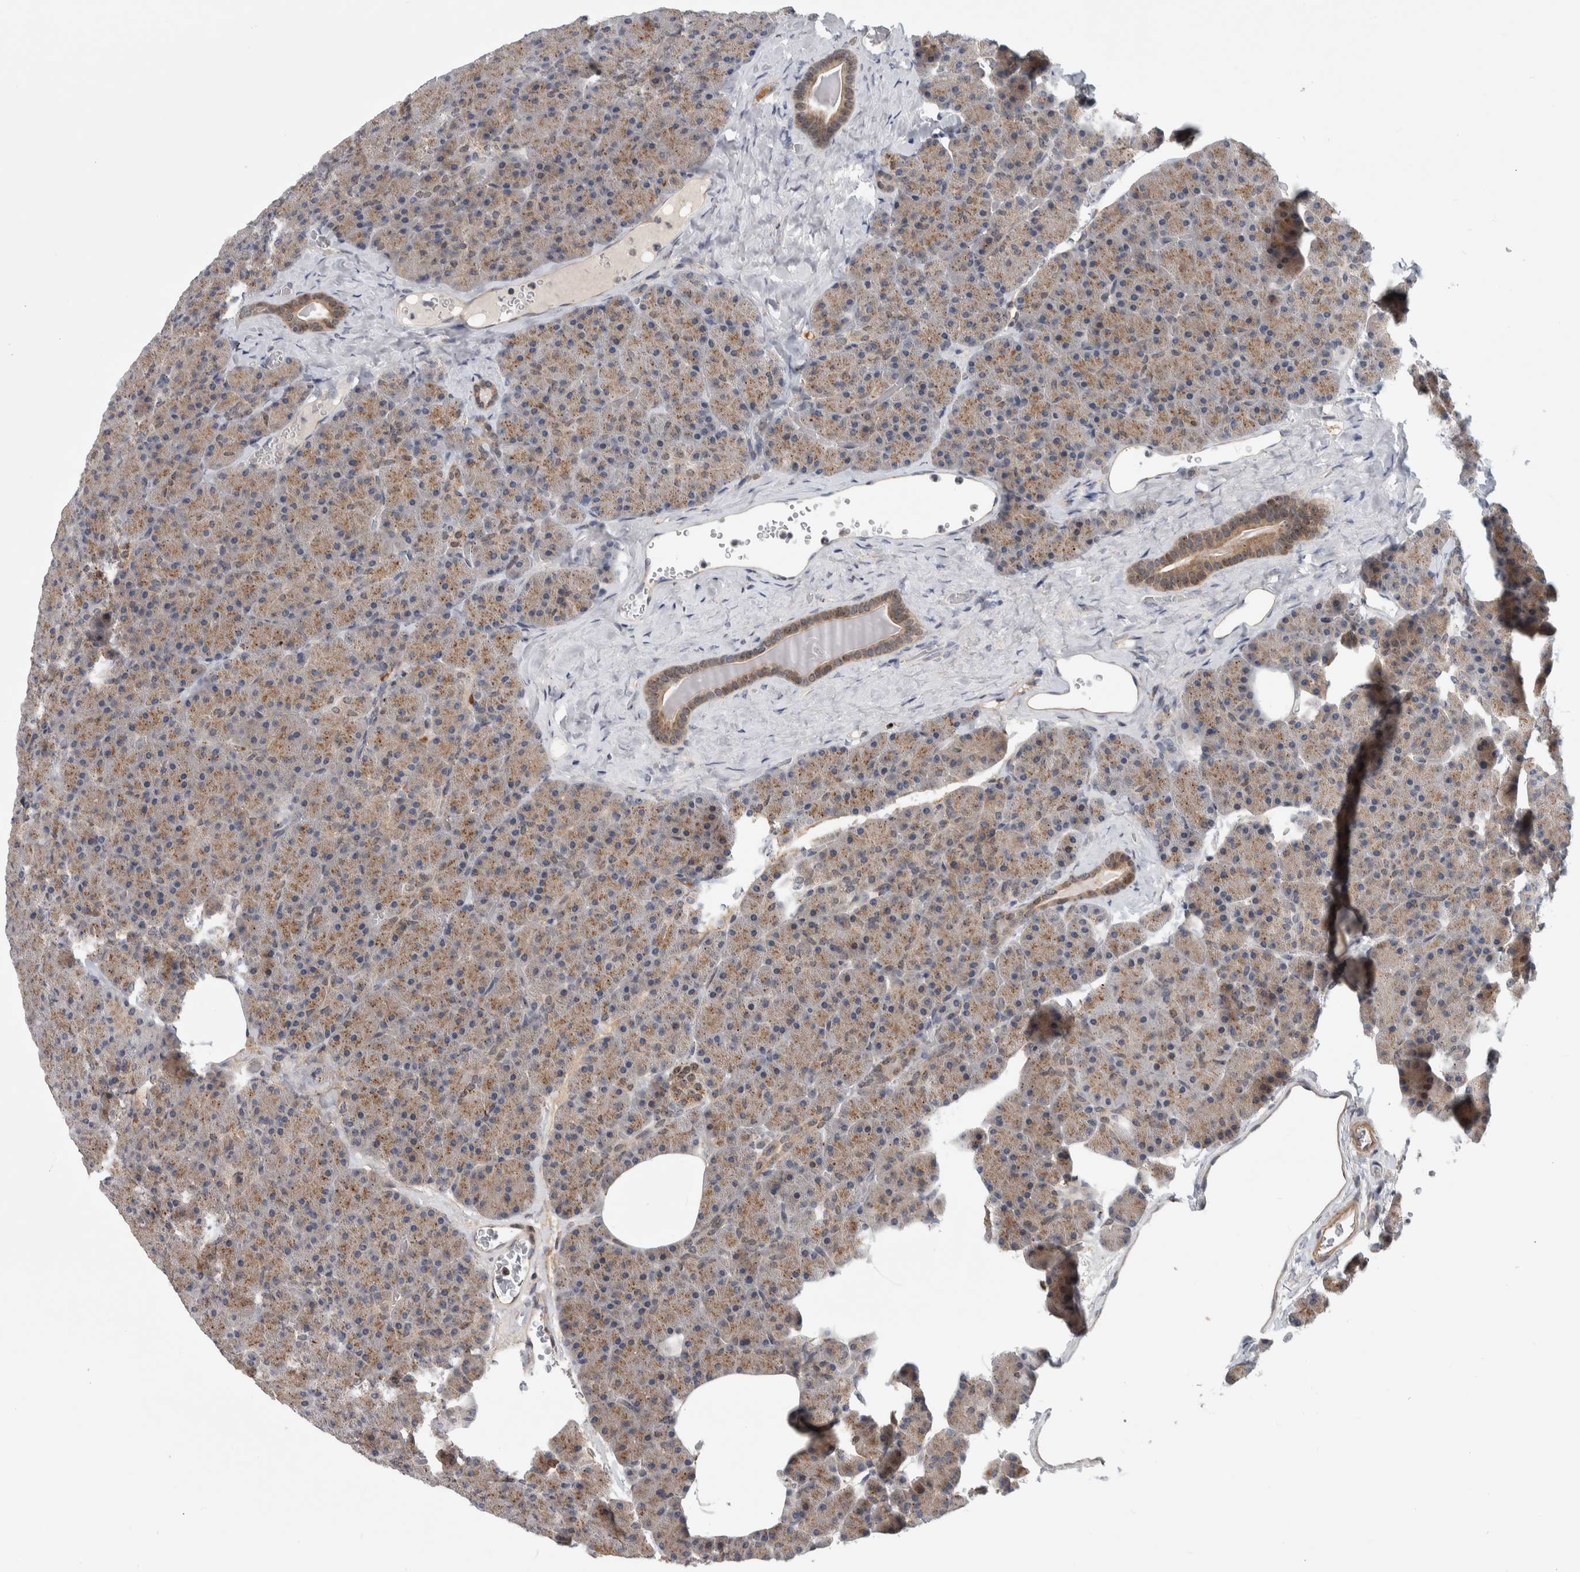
{"staining": {"intensity": "weak", "quantity": ">75%", "location": "cytoplasmic/membranous"}, "tissue": "pancreas", "cell_type": "Exocrine glandular cells", "image_type": "normal", "snomed": [{"axis": "morphology", "description": "Normal tissue, NOS"}, {"axis": "morphology", "description": "Carcinoid, malignant, NOS"}, {"axis": "topography", "description": "Pancreas"}], "caption": "An IHC photomicrograph of unremarkable tissue is shown. Protein staining in brown labels weak cytoplasmic/membranous positivity in pancreas within exocrine glandular cells. (Brightfield microscopy of DAB IHC at high magnification).", "gene": "MSL1", "patient": {"sex": "female", "age": 35}}